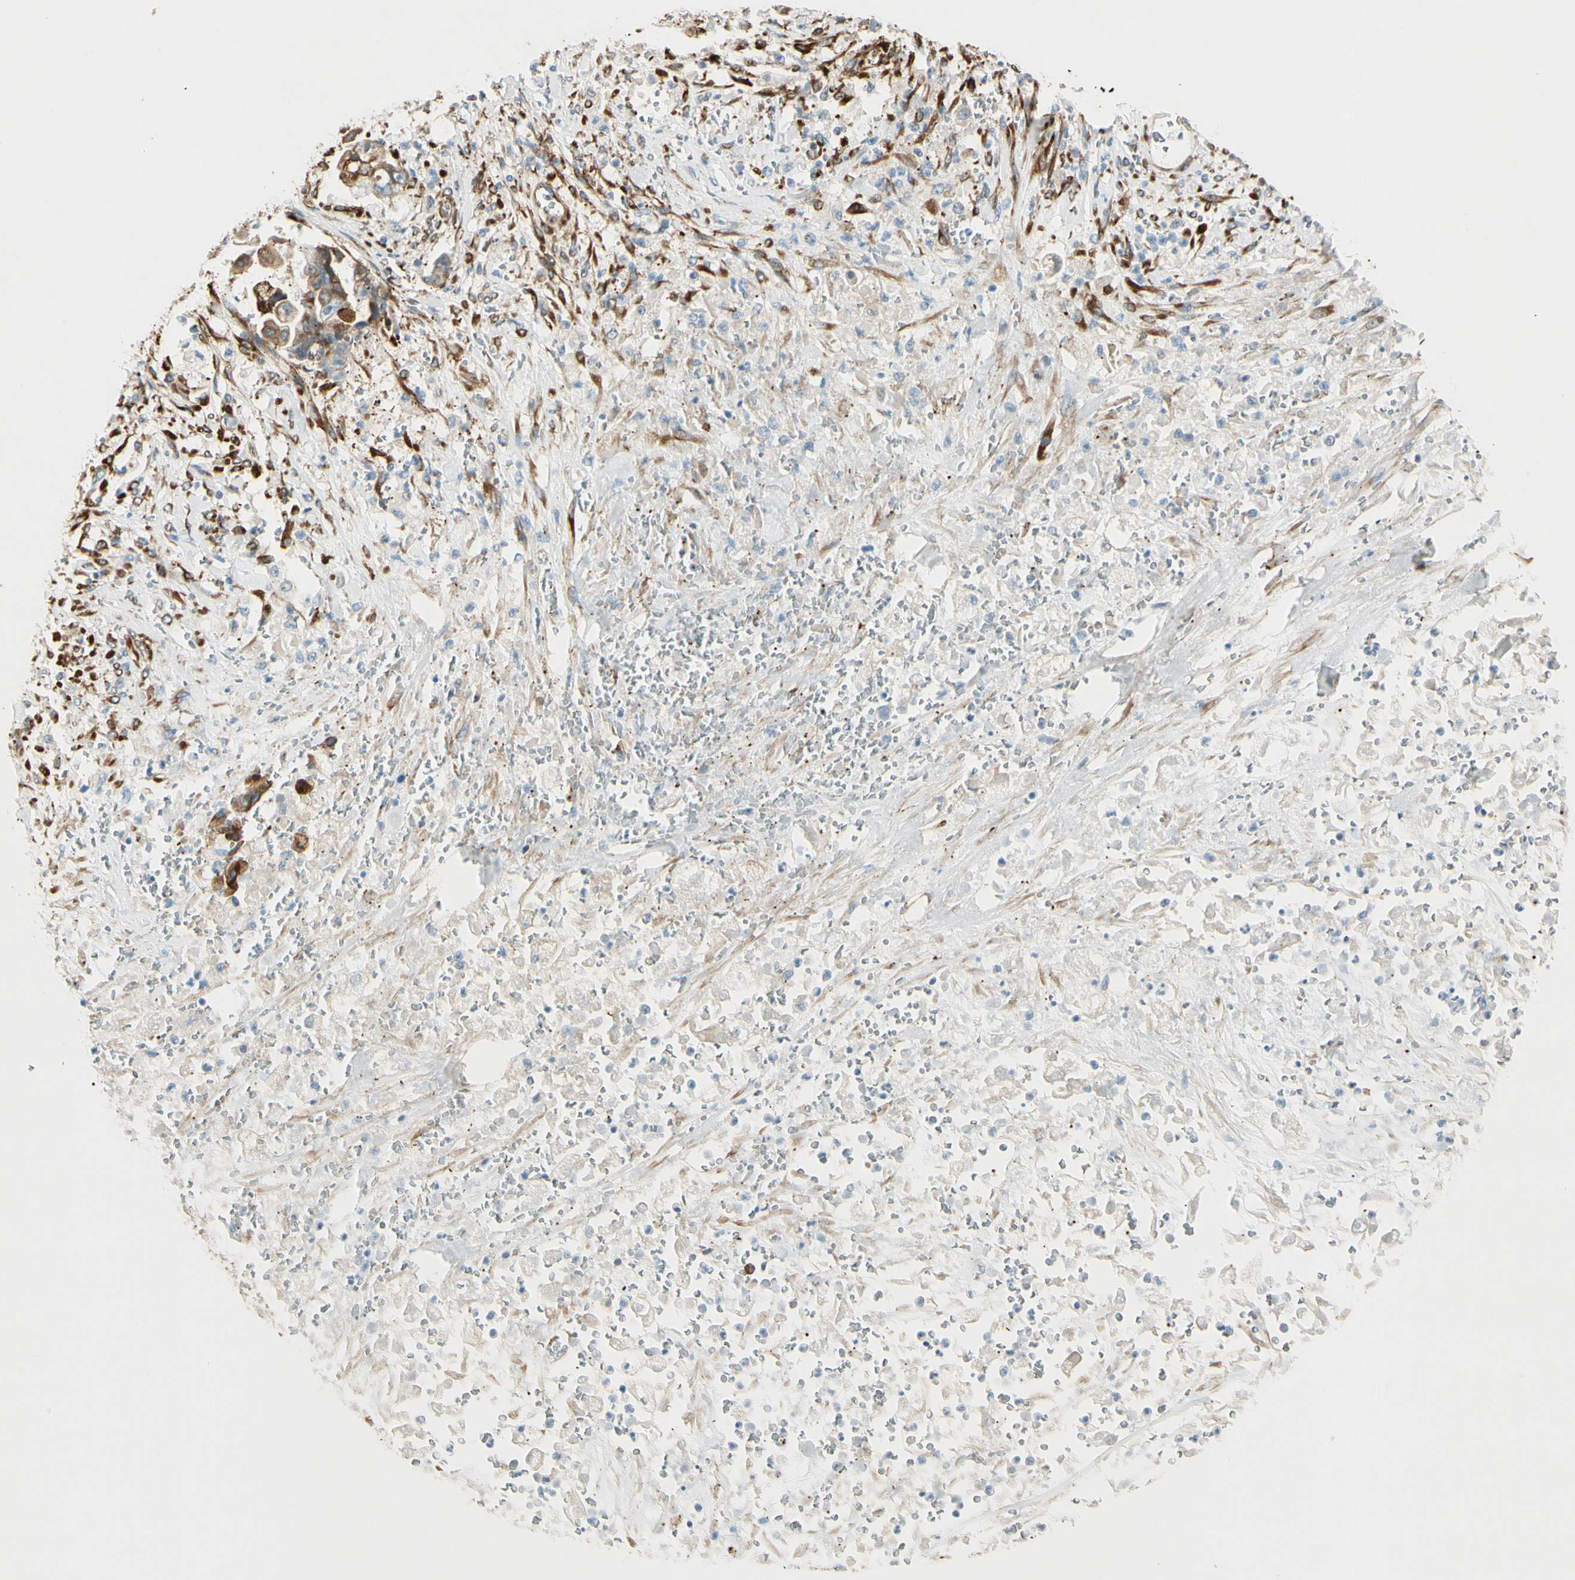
{"staining": {"intensity": "moderate", "quantity": ">75%", "location": "cytoplasmic/membranous"}, "tissue": "stomach cancer", "cell_type": "Tumor cells", "image_type": "cancer", "snomed": [{"axis": "morphology", "description": "Adenocarcinoma, NOS"}, {"axis": "topography", "description": "Stomach"}], "caption": "Immunohistochemistry (DAB (3,3'-diaminobenzidine)) staining of human stomach adenocarcinoma exhibits moderate cytoplasmic/membranous protein staining in approximately >75% of tumor cells.", "gene": "FKBP7", "patient": {"sex": "male", "age": 62}}